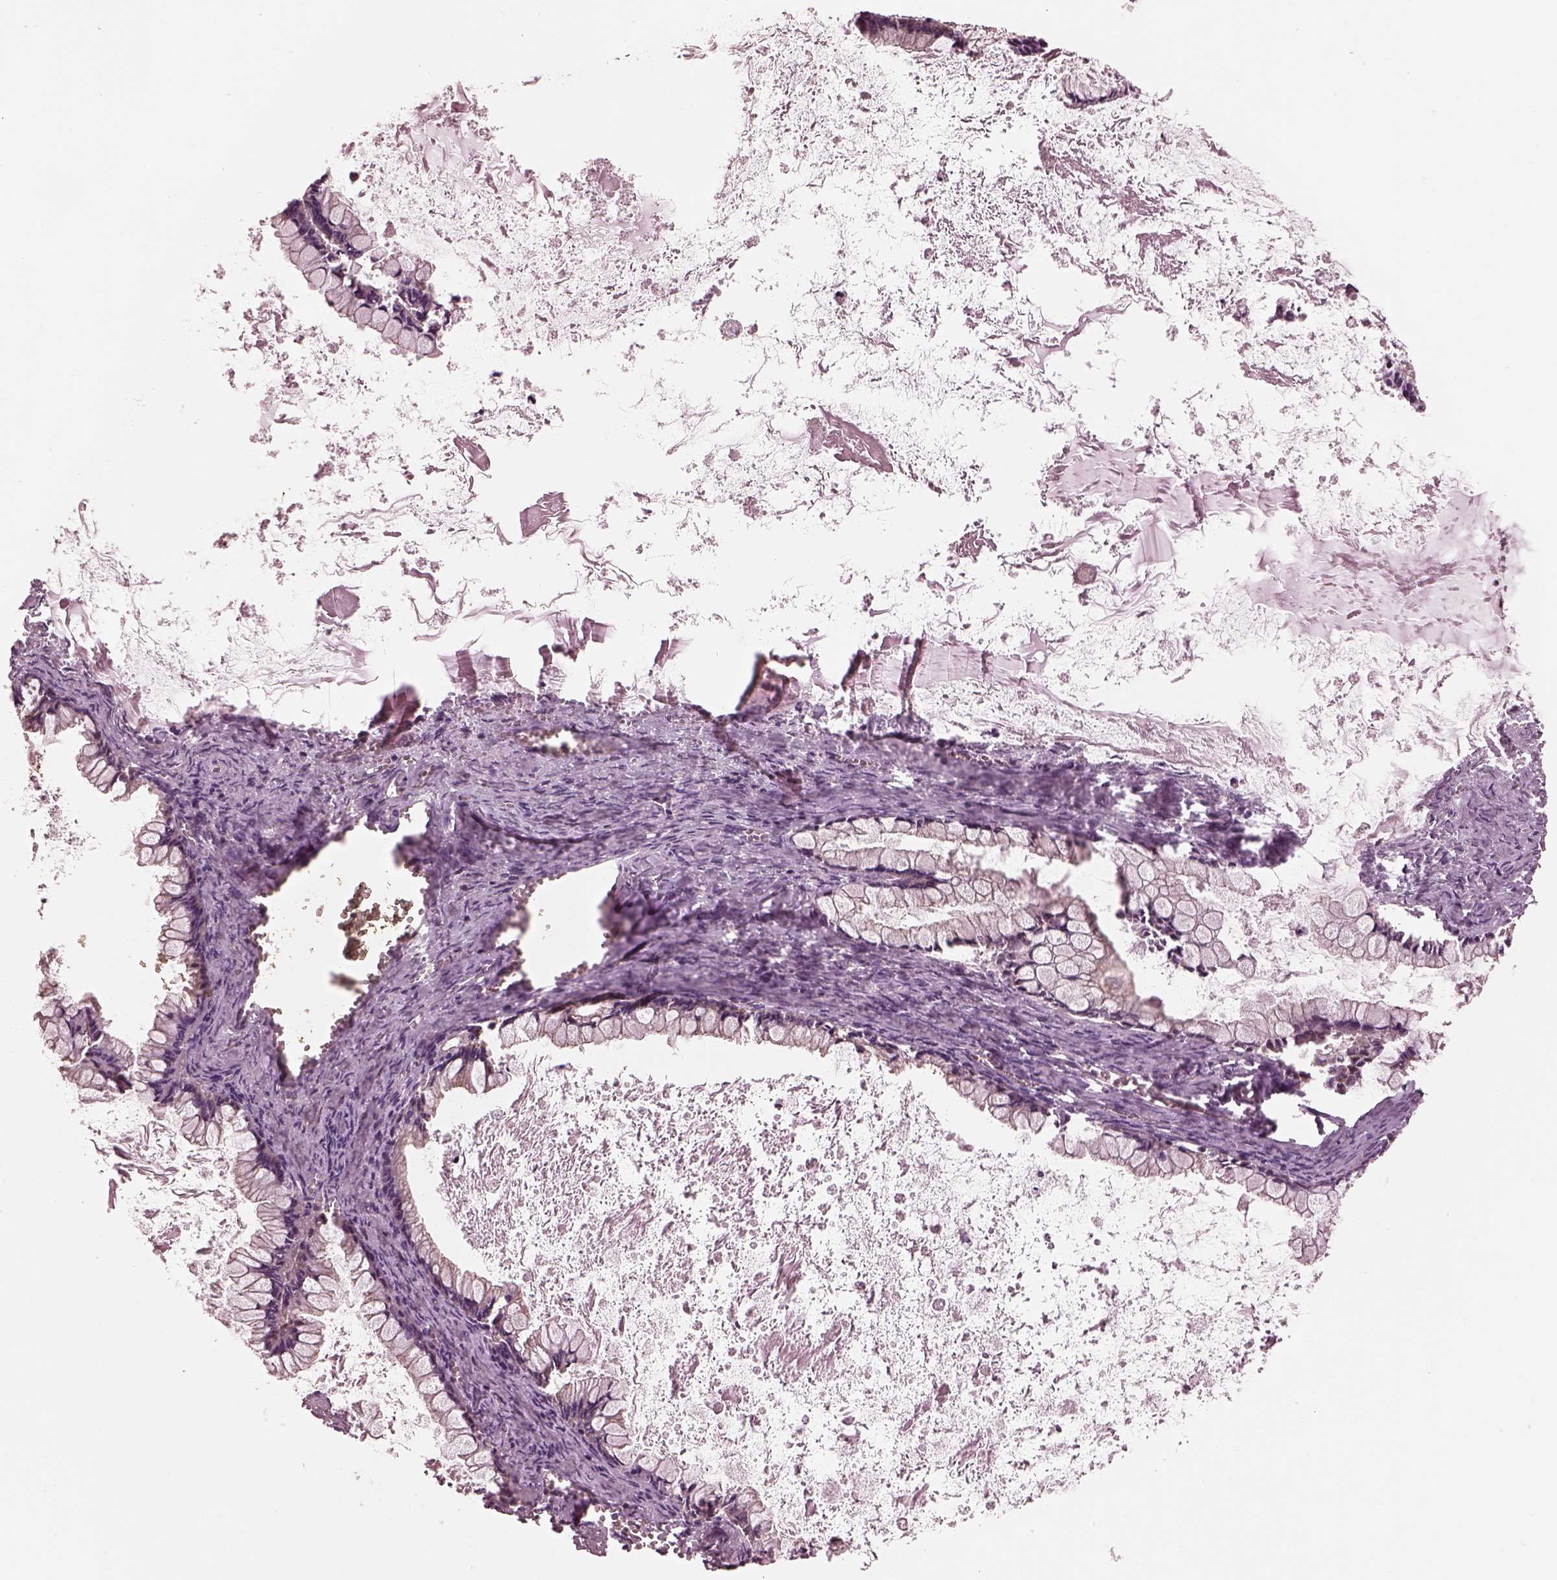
{"staining": {"intensity": "negative", "quantity": "none", "location": "none"}, "tissue": "ovarian cancer", "cell_type": "Tumor cells", "image_type": "cancer", "snomed": [{"axis": "morphology", "description": "Cystadenocarcinoma, mucinous, NOS"}, {"axis": "topography", "description": "Ovary"}], "caption": "Immunohistochemistry (IHC) histopathology image of human ovarian mucinous cystadenocarcinoma stained for a protein (brown), which displays no expression in tumor cells.", "gene": "STK33", "patient": {"sex": "female", "age": 67}}